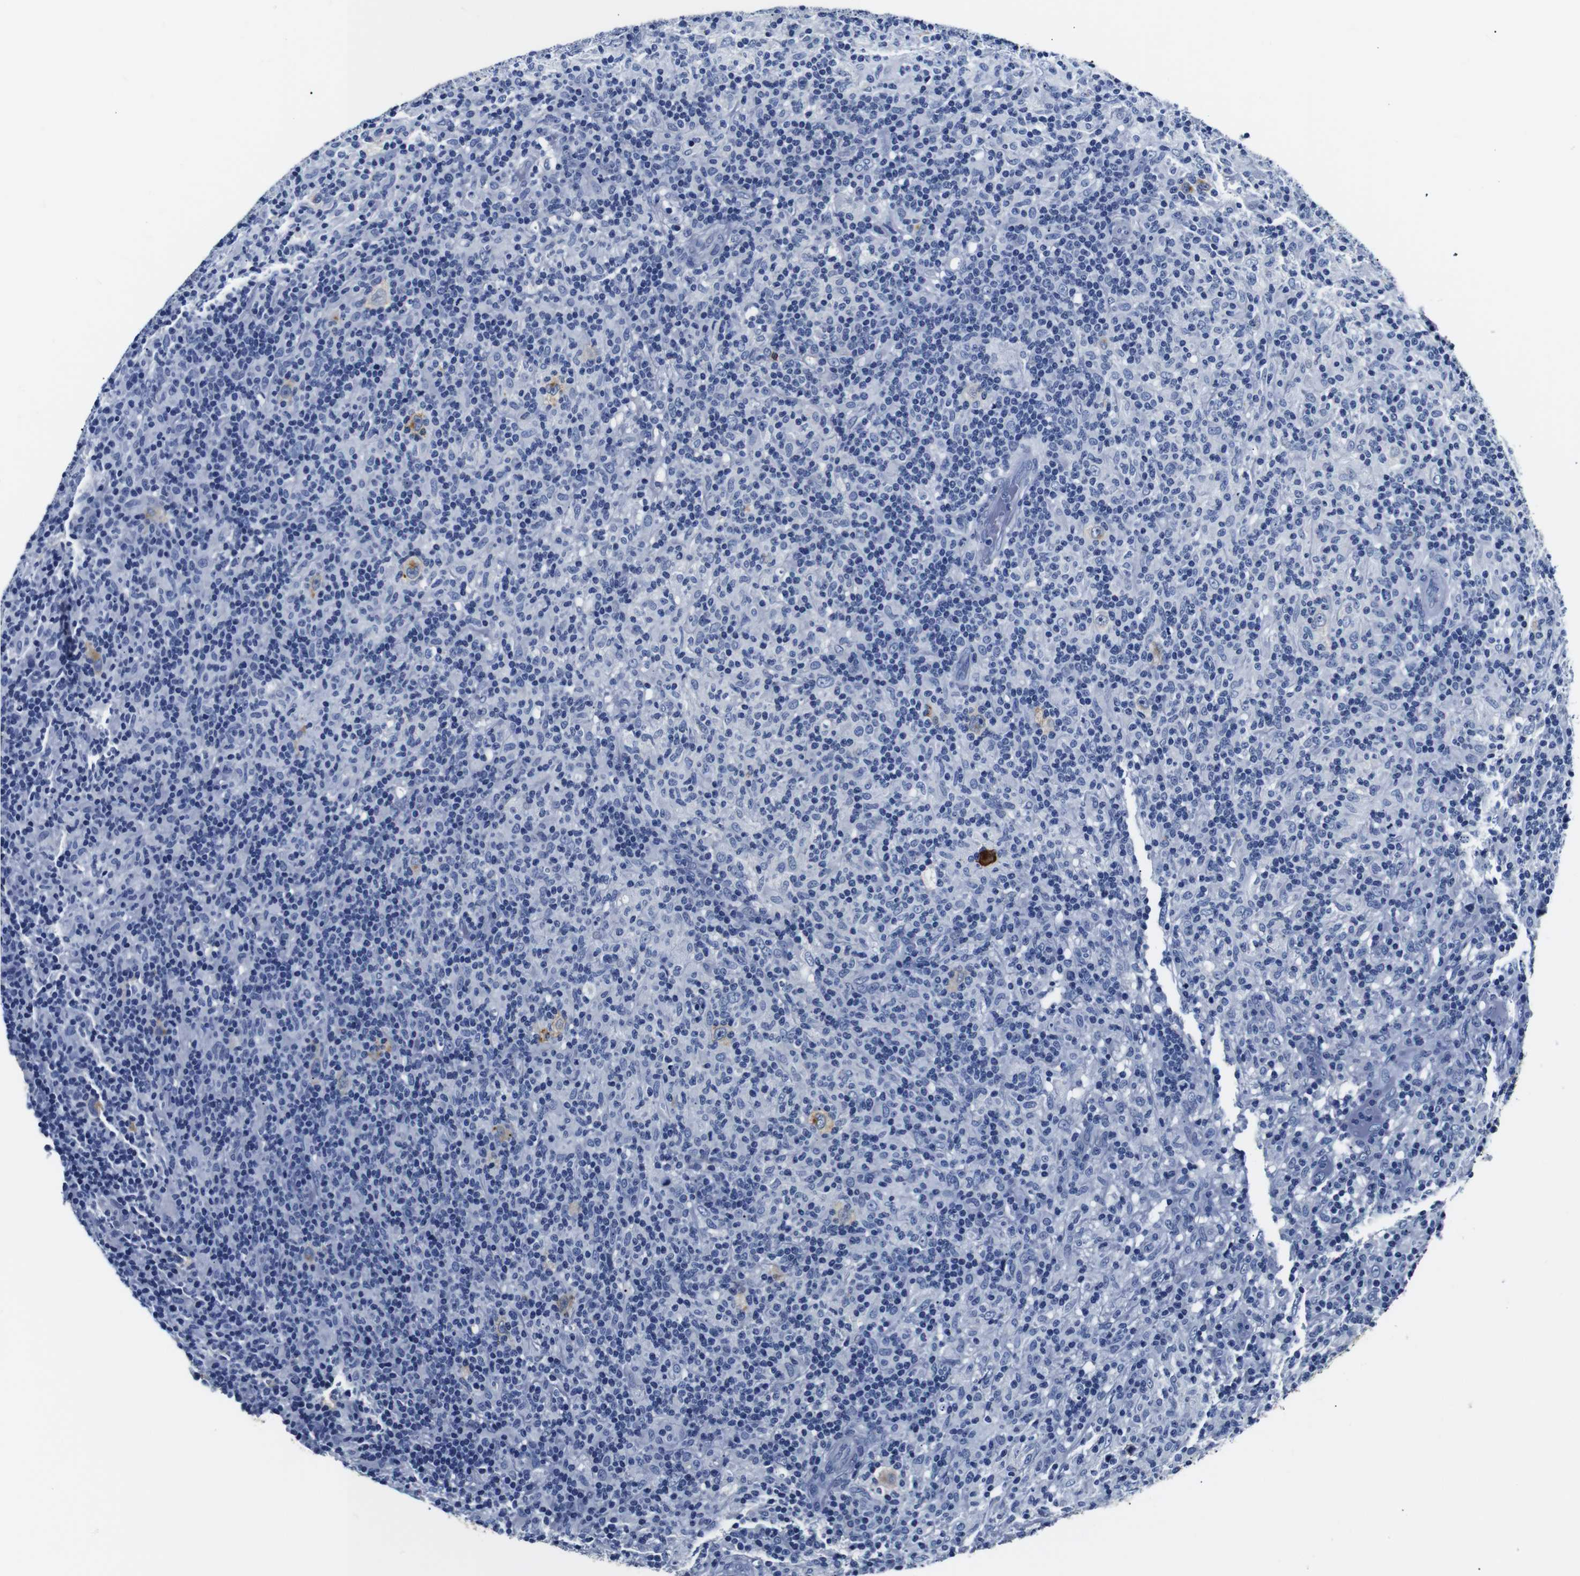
{"staining": {"intensity": "negative", "quantity": "none", "location": "none"}, "tissue": "lymphoma", "cell_type": "Tumor cells", "image_type": "cancer", "snomed": [{"axis": "morphology", "description": "Hodgkin's disease, NOS"}, {"axis": "topography", "description": "Lymph node"}], "caption": "Protein analysis of lymphoma displays no significant expression in tumor cells. (Brightfield microscopy of DAB (3,3'-diaminobenzidine) immunohistochemistry at high magnification).", "gene": "GAP43", "patient": {"sex": "male", "age": 70}}